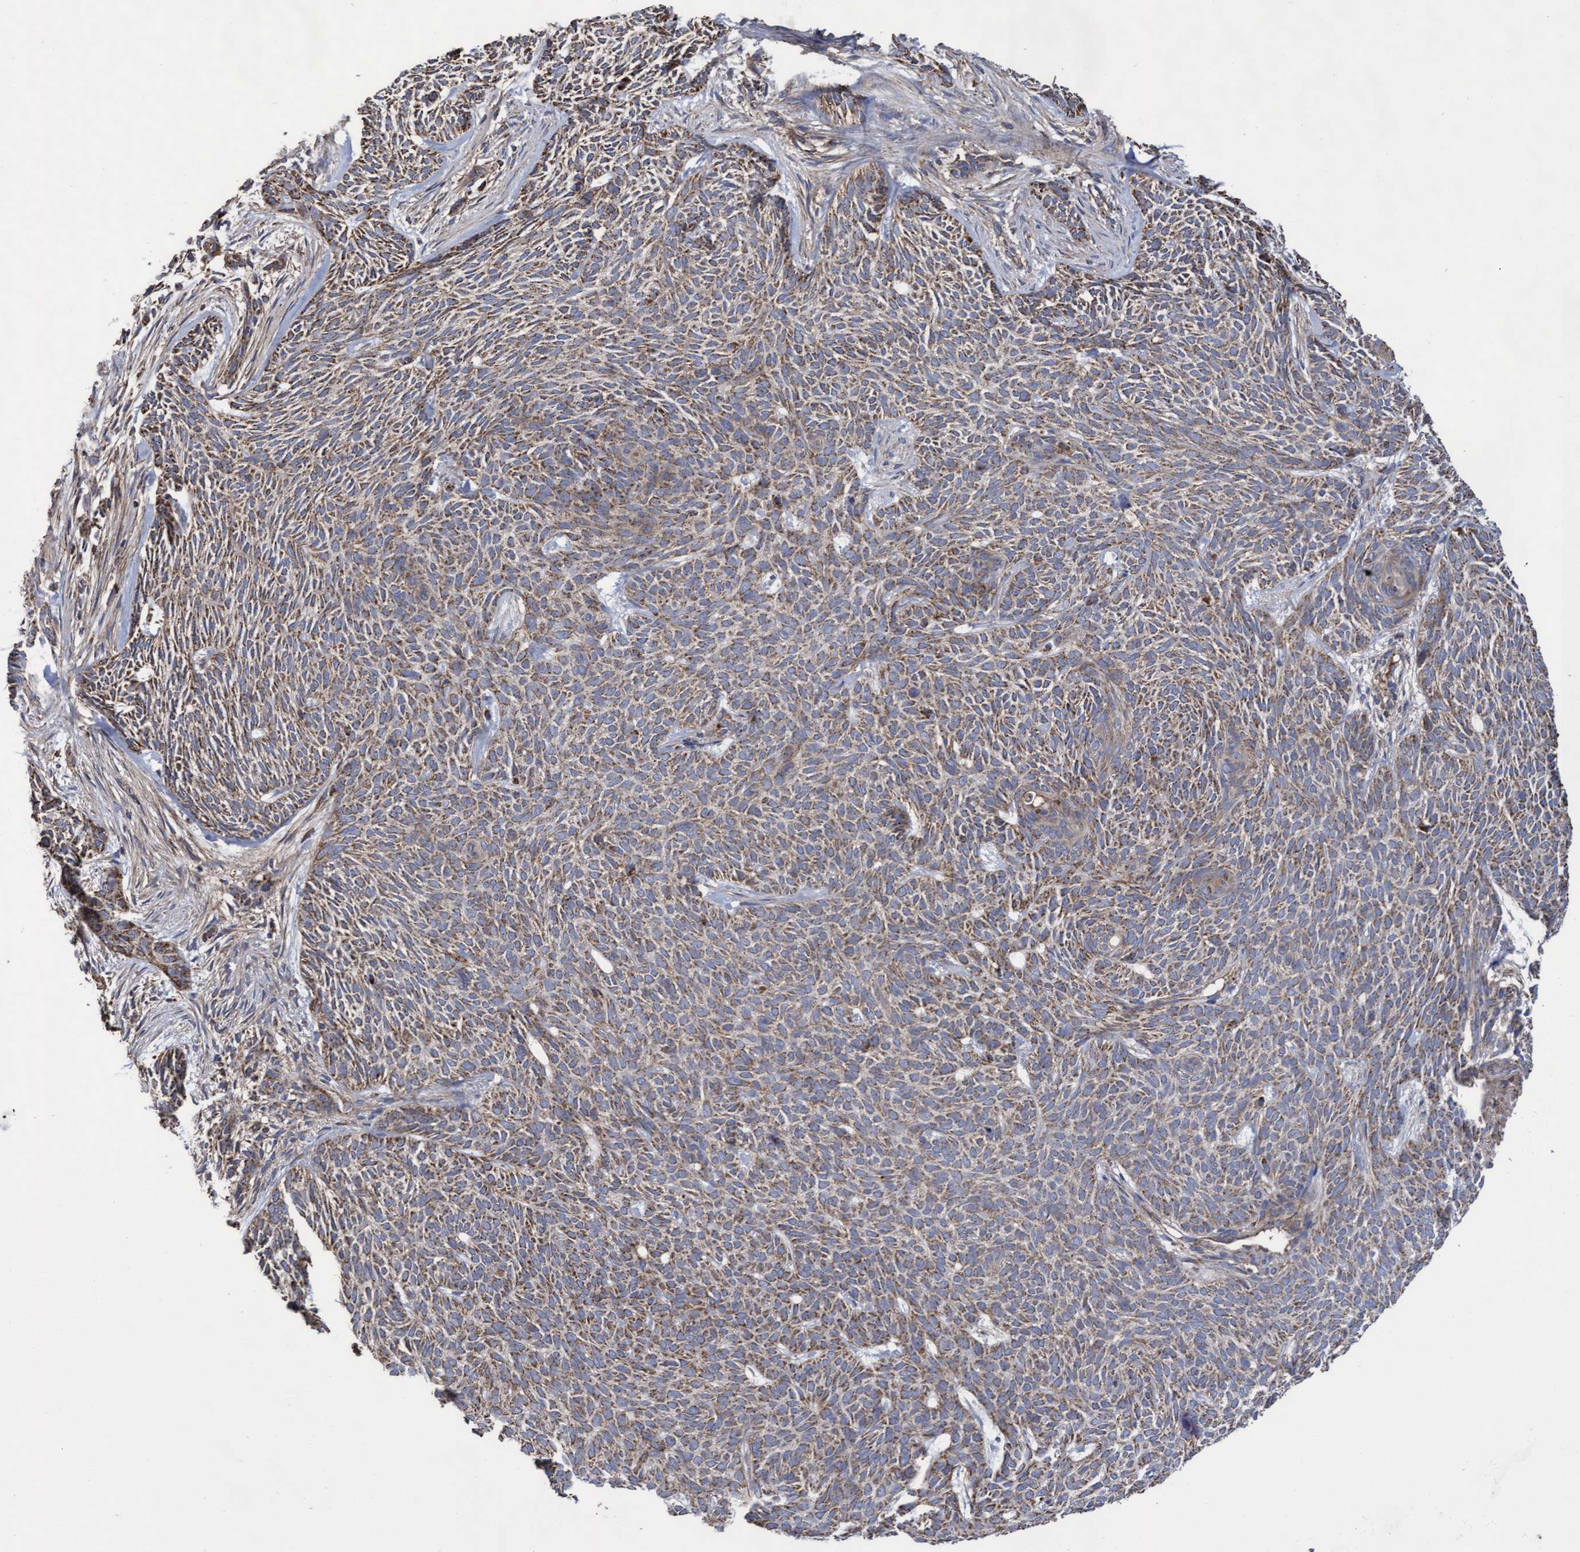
{"staining": {"intensity": "moderate", "quantity": ">75%", "location": "cytoplasmic/membranous"}, "tissue": "skin cancer", "cell_type": "Tumor cells", "image_type": "cancer", "snomed": [{"axis": "morphology", "description": "Basal cell carcinoma"}, {"axis": "topography", "description": "Skin"}], "caption": "Skin cancer (basal cell carcinoma) was stained to show a protein in brown. There is medium levels of moderate cytoplasmic/membranous positivity in approximately >75% of tumor cells.", "gene": "COBL", "patient": {"sex": "female", "age": 59}}